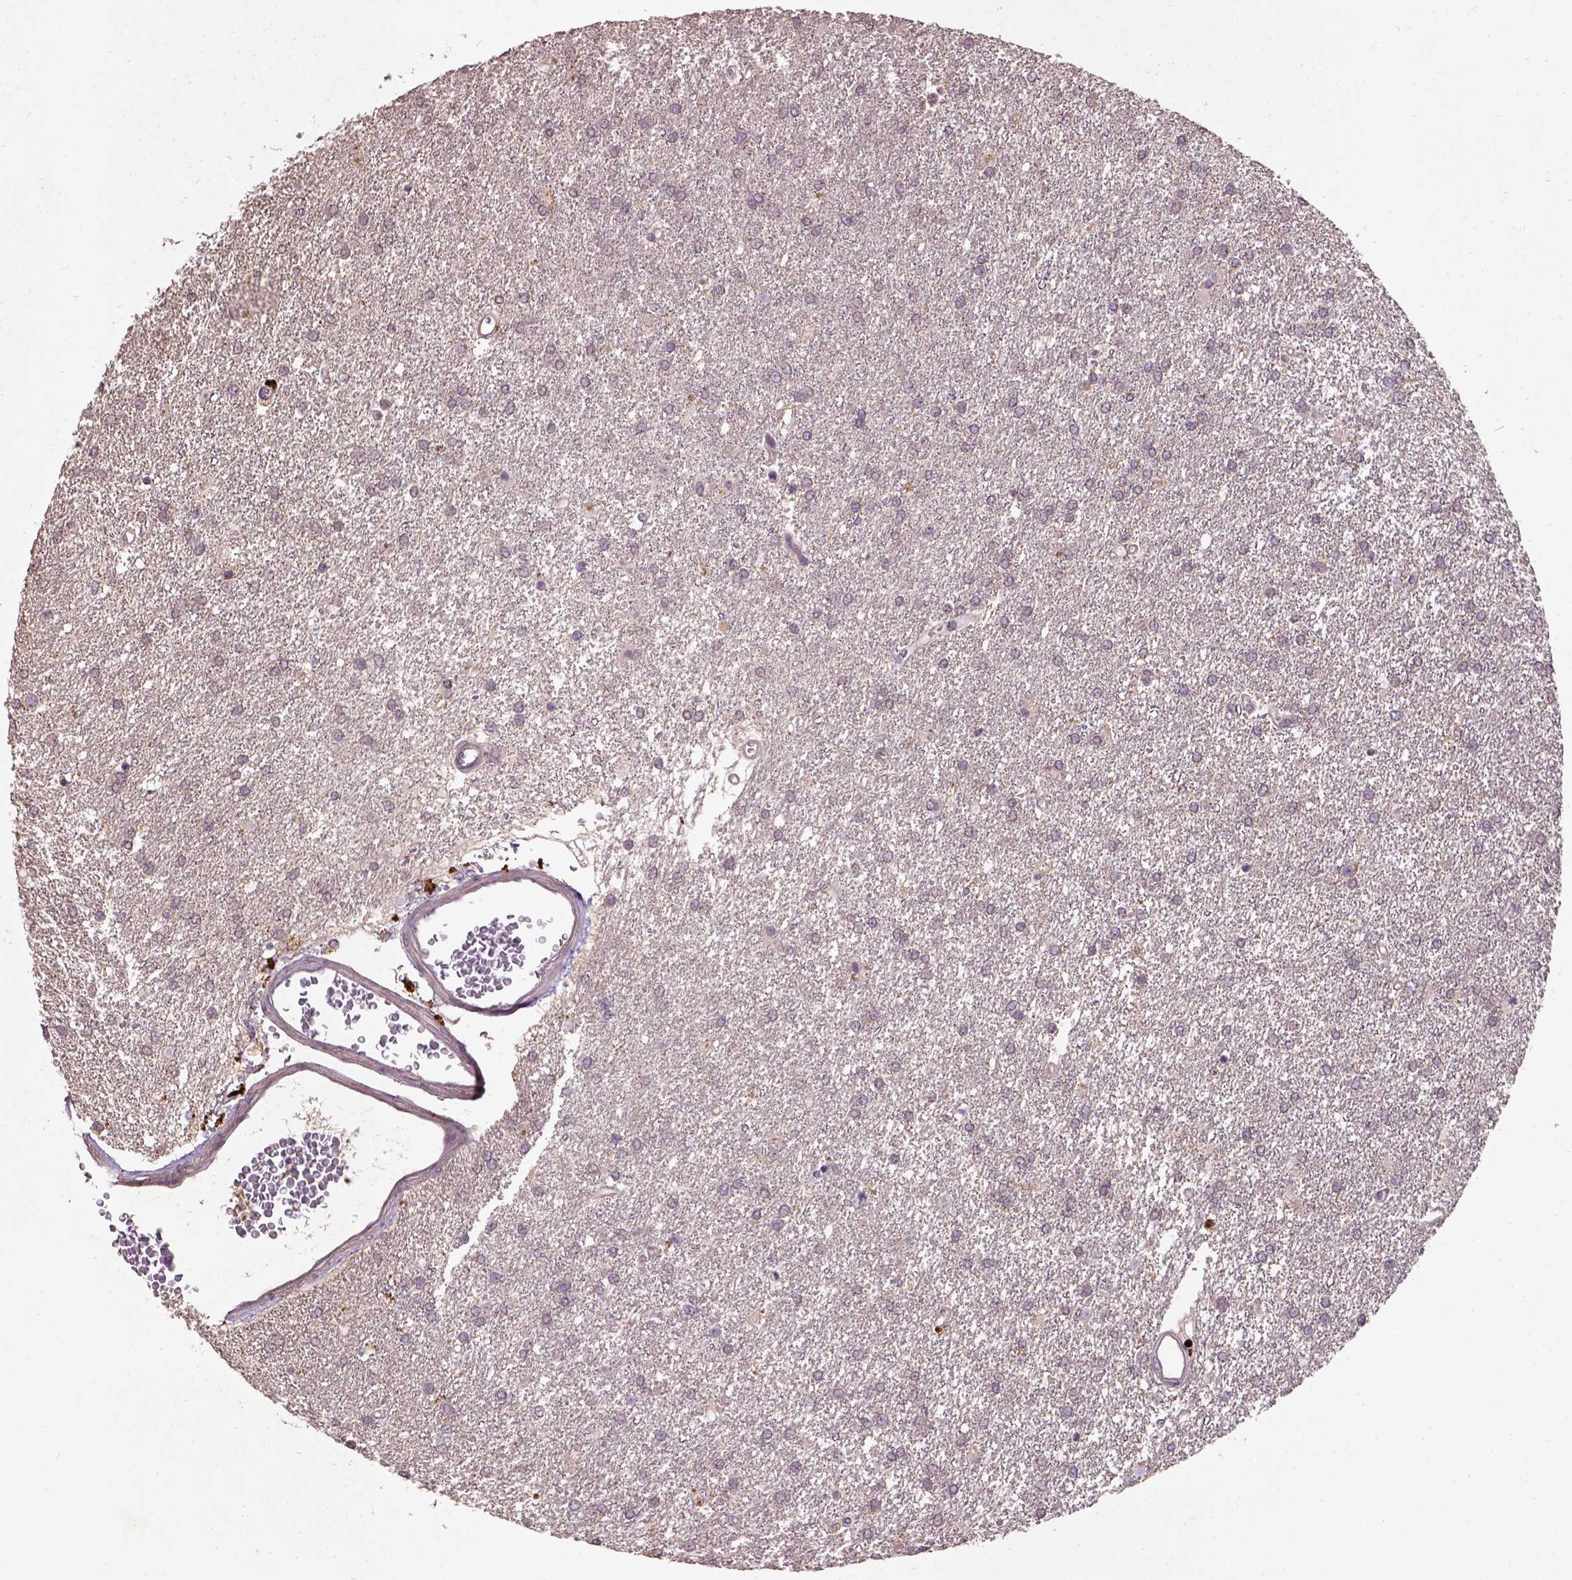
{"staining": {"intensity": "moderate", "quantity": "<25%", "location": "cytoplasmic/membranous"}, "tissue": "glioma", "cell_type": "Tumor cells", "image_type": "cancer", "snomed": [{"axis": "morphology", "description": "Glioma, malignant, High grade"}, {"axis": "topography", "description": "Brain"}], "caption": "An image of high-grade glioma (malignant) stained for a protein displays moderate cytoplasmic/membranous brown staining in tumor cells.", "gene": "KBTBD8", "patient": {"sex": "female", "age": 61}}